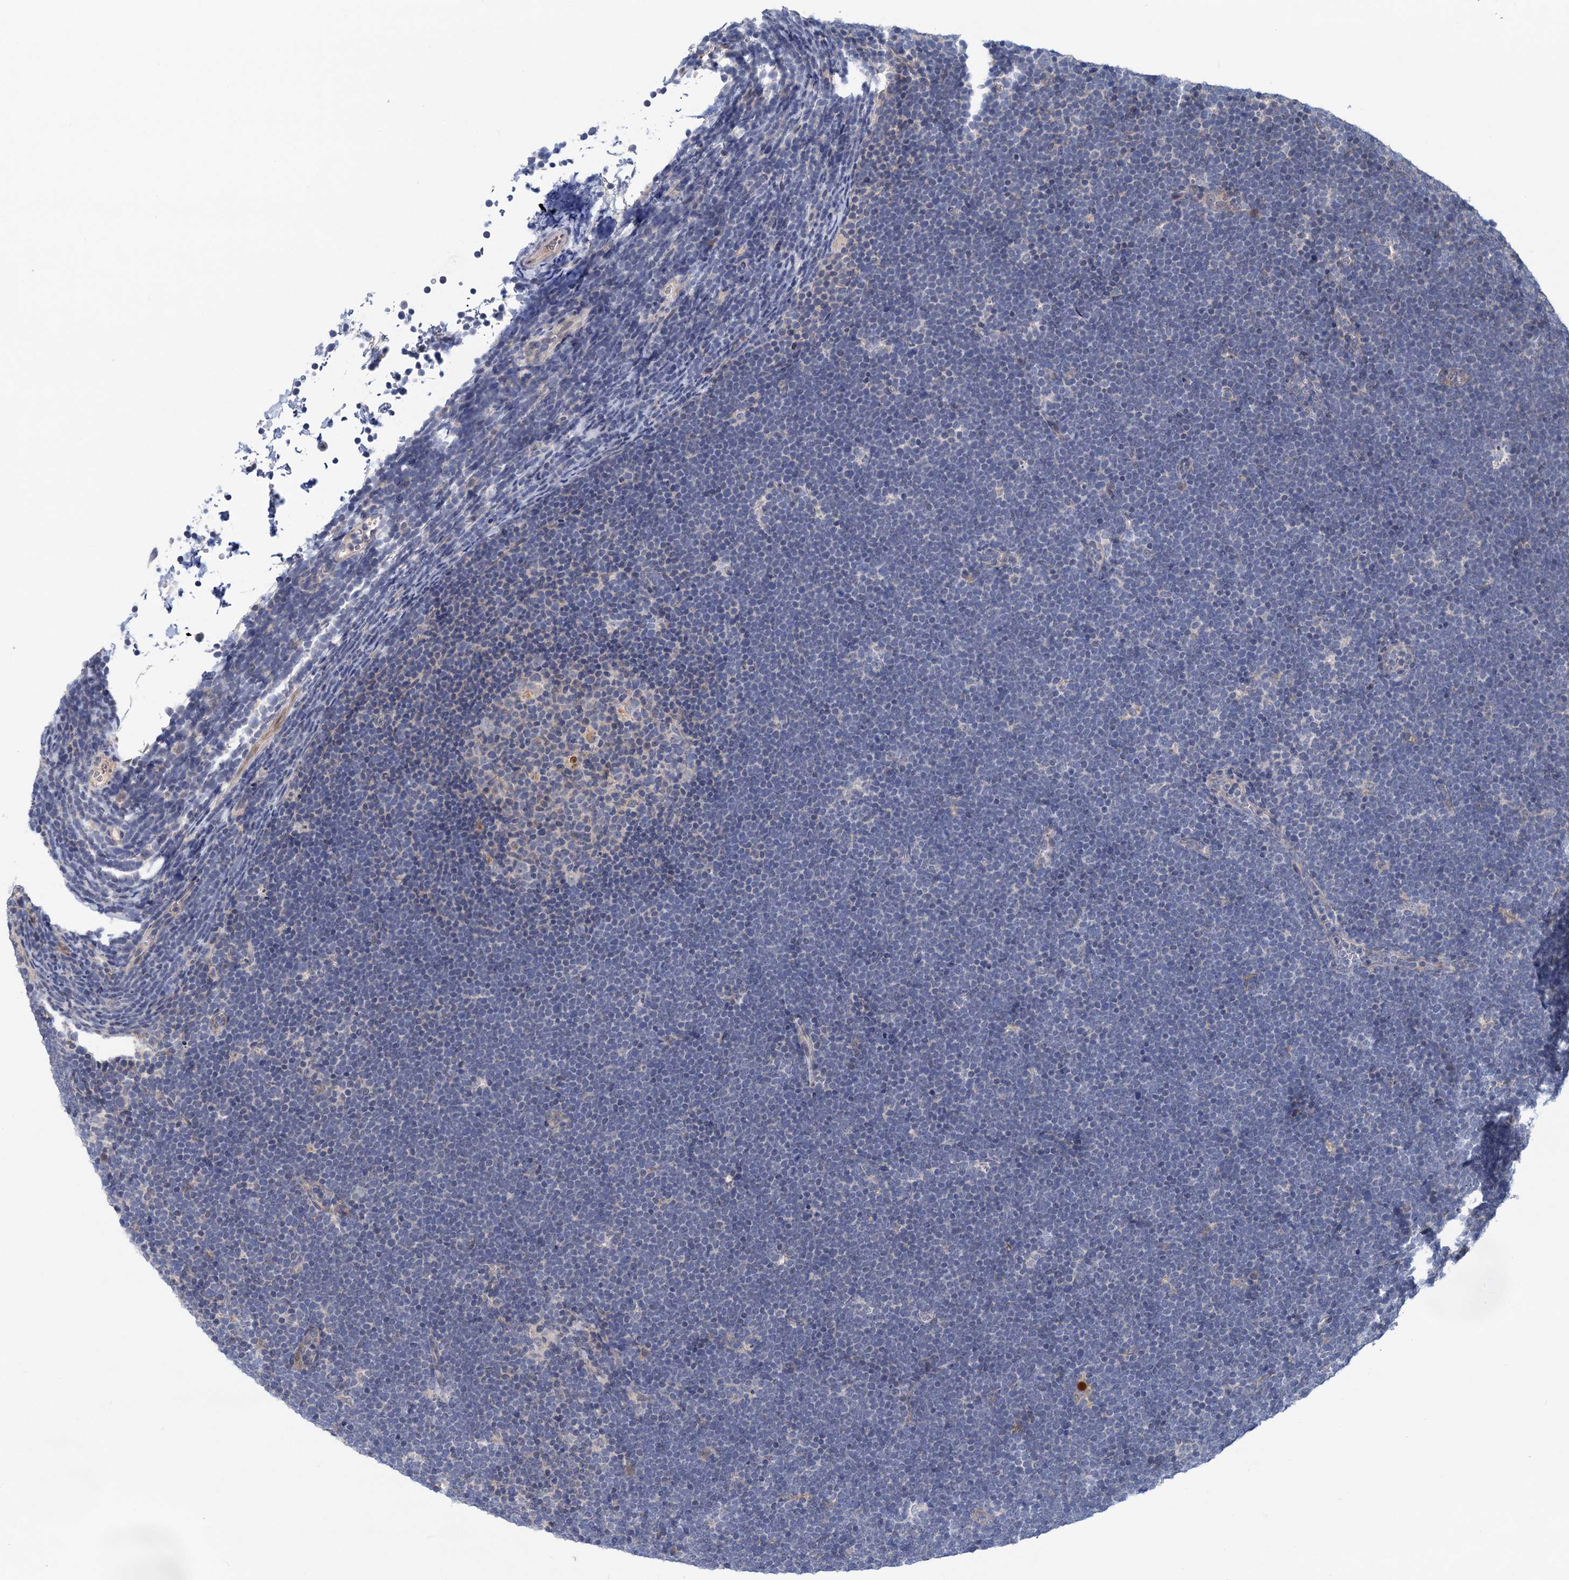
{"staining": {"intensity": "negative", "quantity": "none", "location": "none"}, "tissue": "lymphoma", "cell_type": "Tumor cells", "image_type": "cancer", "snomed": [{"axis": "morphology", "description": "Malignant lymphoma, non-Hodgkin's type, High grade"}, {"axis": "topography", "description": "Lymph node"}], "caption": "Tumor cells show no significant positivity in lymphoma.", "gene": "UBR1", "patient": {"sex": "male", "age": 13}}